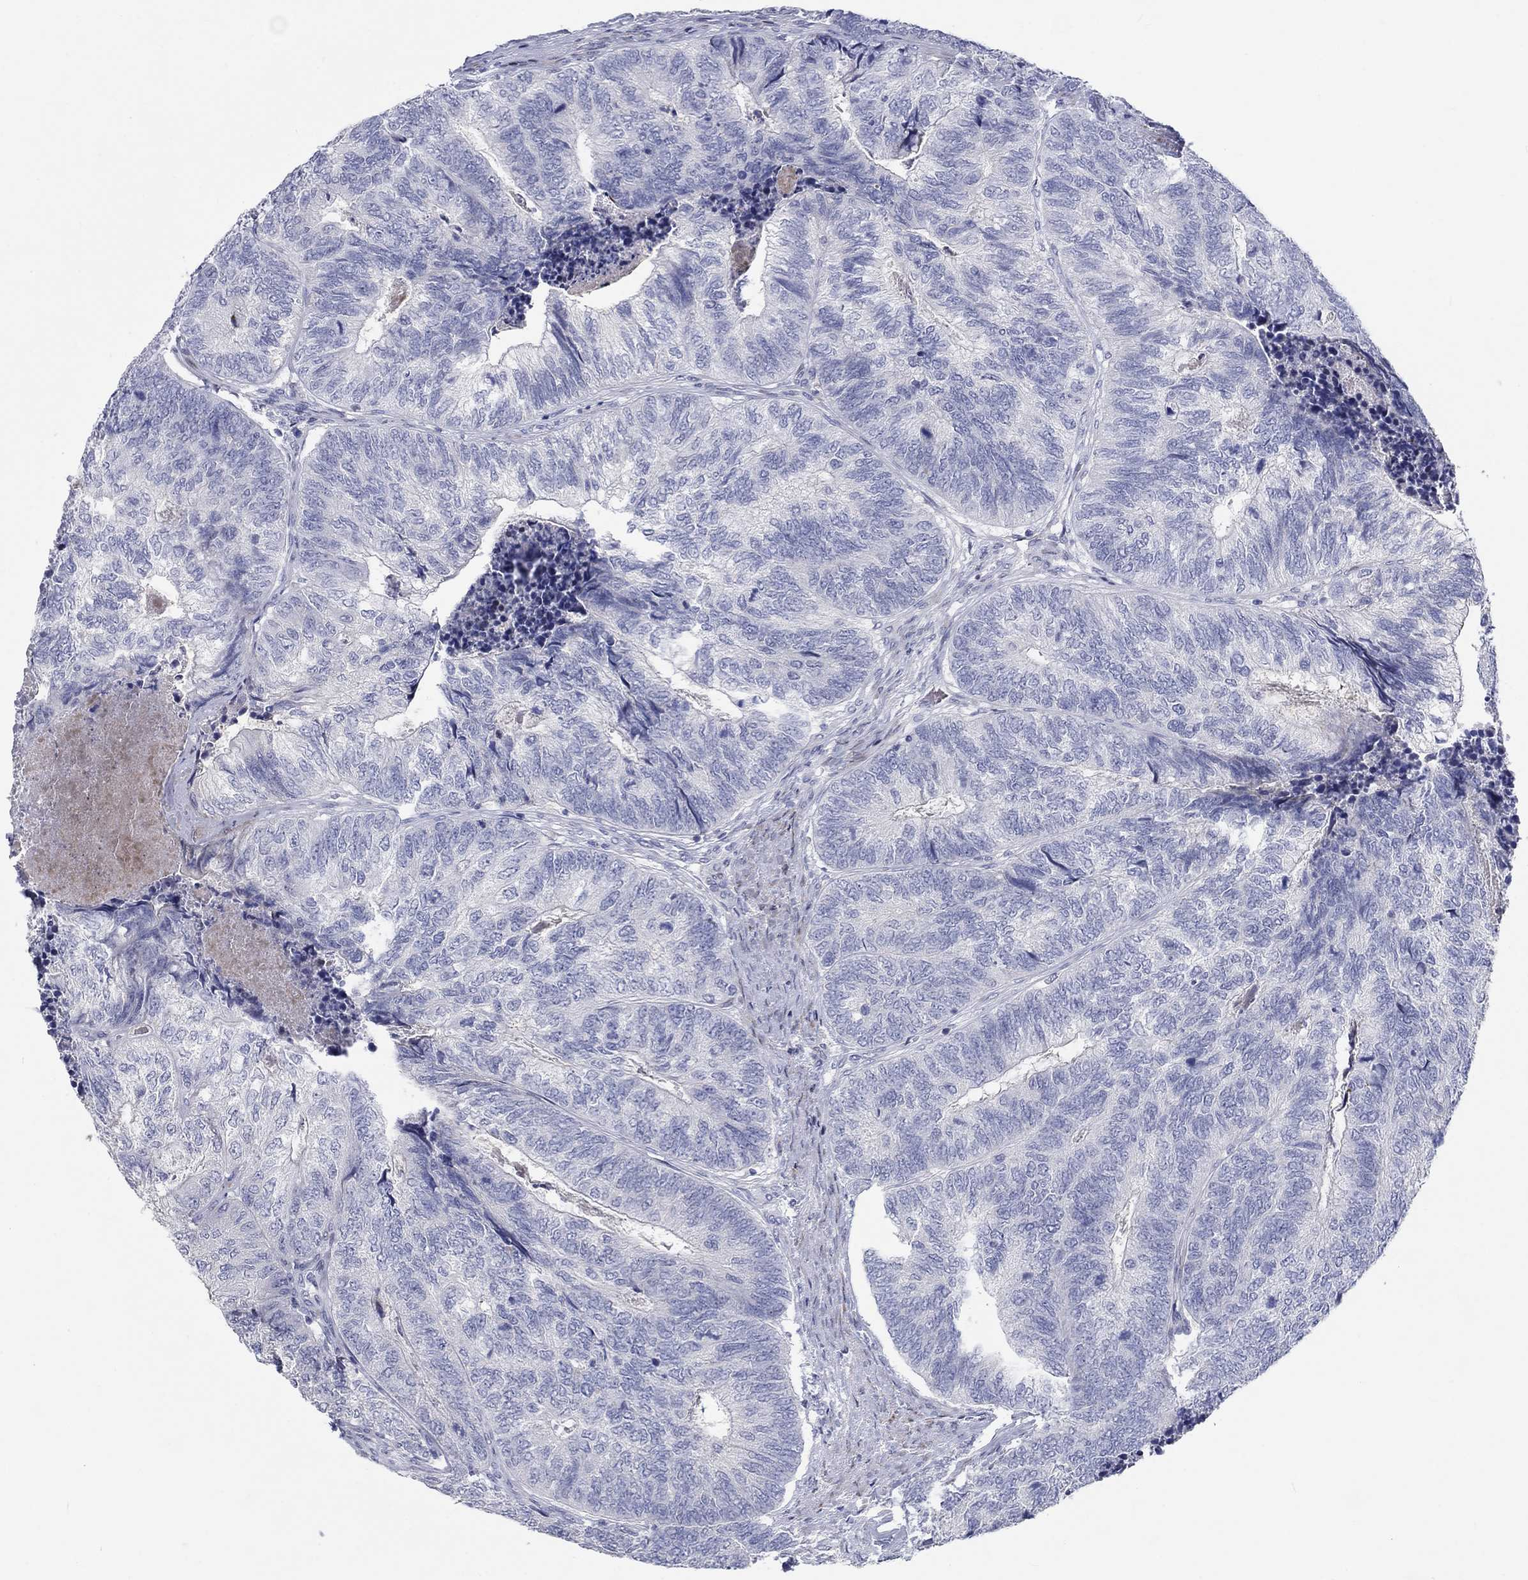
{"staining": {"intensity": "negative", "quantity": "none", "location": "none"}, "tissue": "colorectal cancer", "cell_type": "Tumor cells", "image_type": "cancer", "snomed": [{"axis": "morphology", "description": "Adenocarcinoma, NOS"}, {"axis": "topography", "description": "Colon"}], "caption": "This photomicrograph is of adenocarcinoma (colorectal) stained with IHC to label a protein in brown with the nuclei are counter-stained blue. There is no expression in tumor cells.", "gene": "ARHGAP36", "patient": {"sex": "female", "age": 67}}